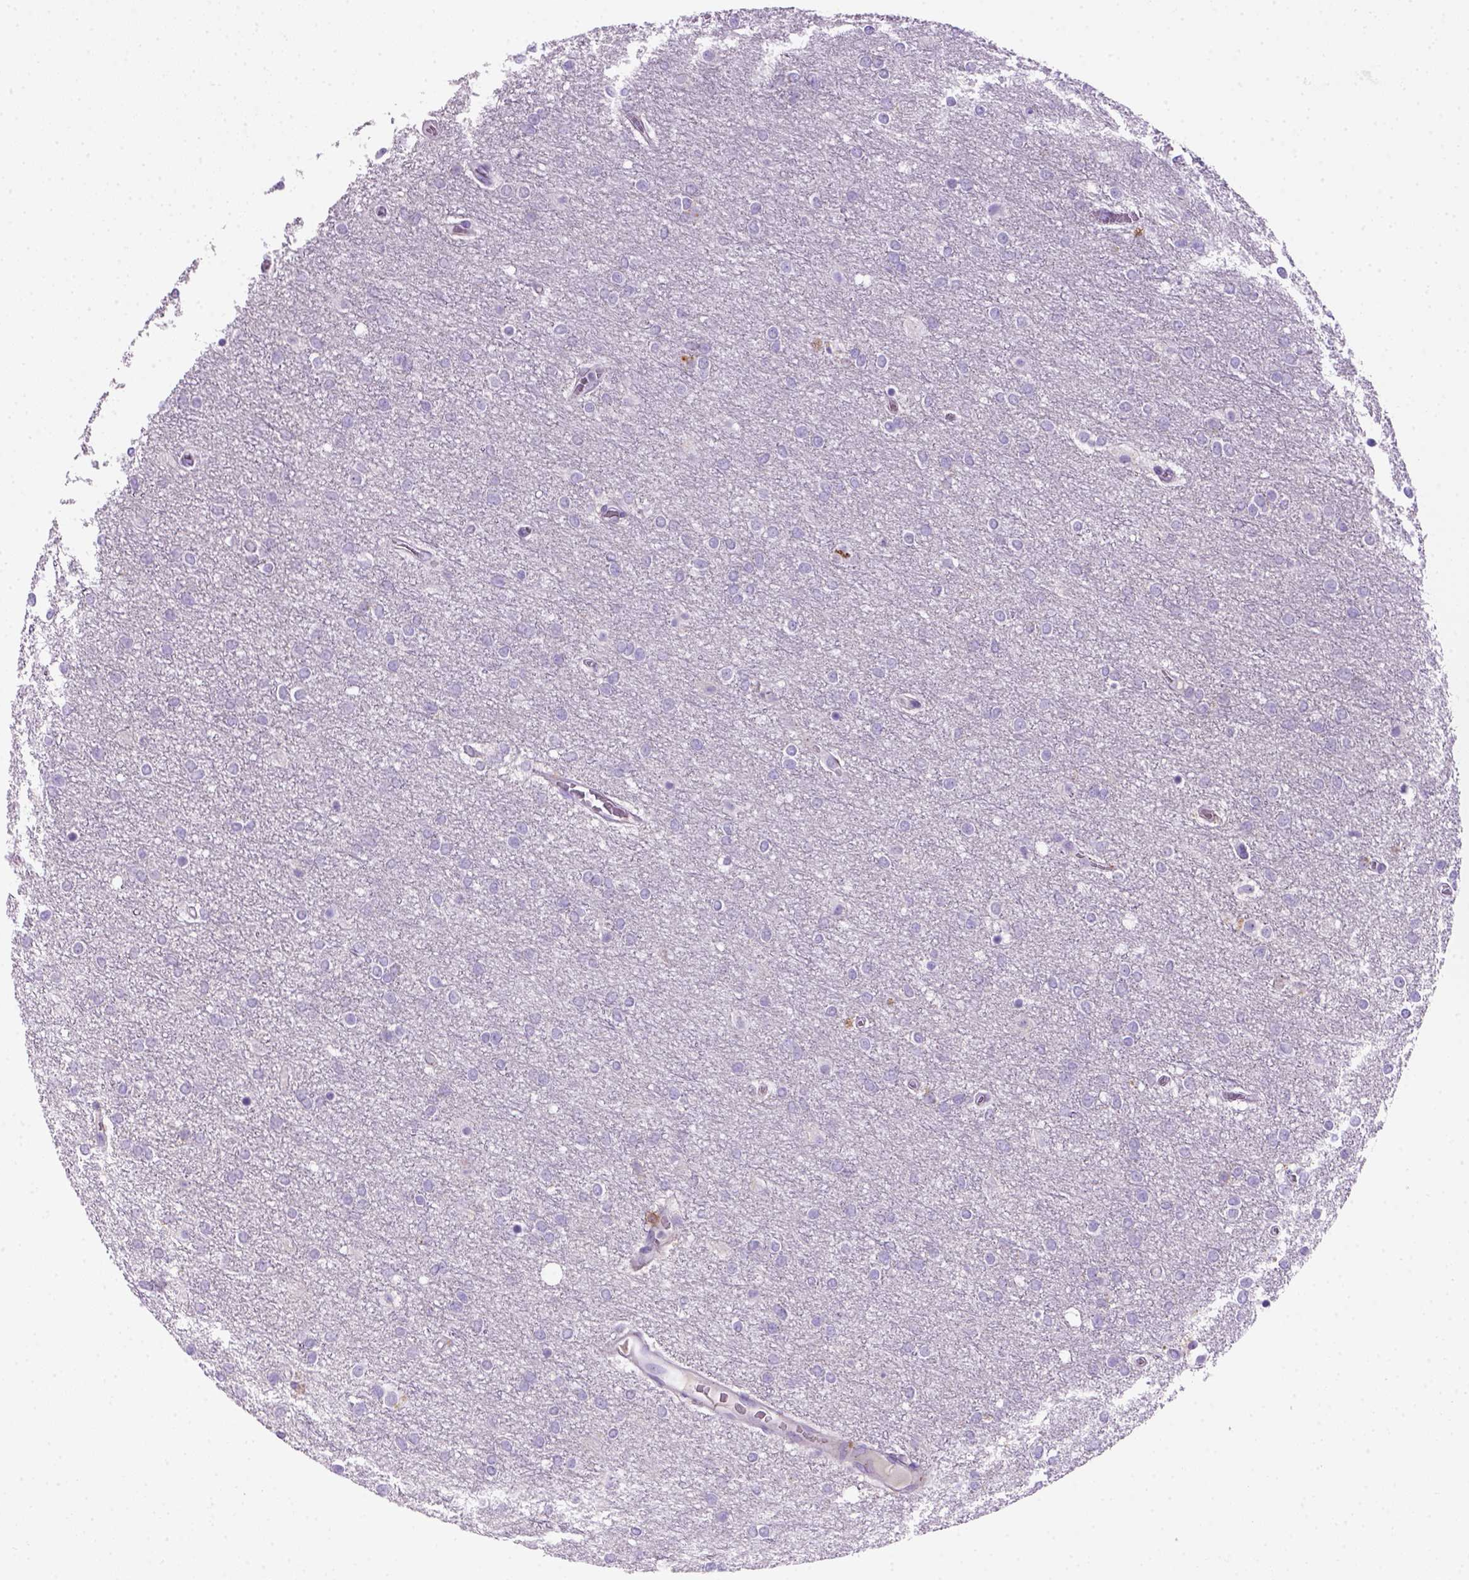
{"staining": {"intensity": "negative", "quantity": "none", "location": "none"}, "tissue": "glioma", "cell_type": "Tumor cells", "image_type": "cancer", "snomed": [{"axis": "morphology", "description": "Glioma, malignant, High grade"}, {"axis": "topography", "description": "Brain"}], "caption": "Tumor cells are negative for protein expression in human glioma. The staining was performed using DAB to visualize the protein expression in brown, while the nuclei were stained in blue with hematoxylin (Magnification: 20x).", "gene": "CD3E", "patient": {"sex": "female", "age": 61}}